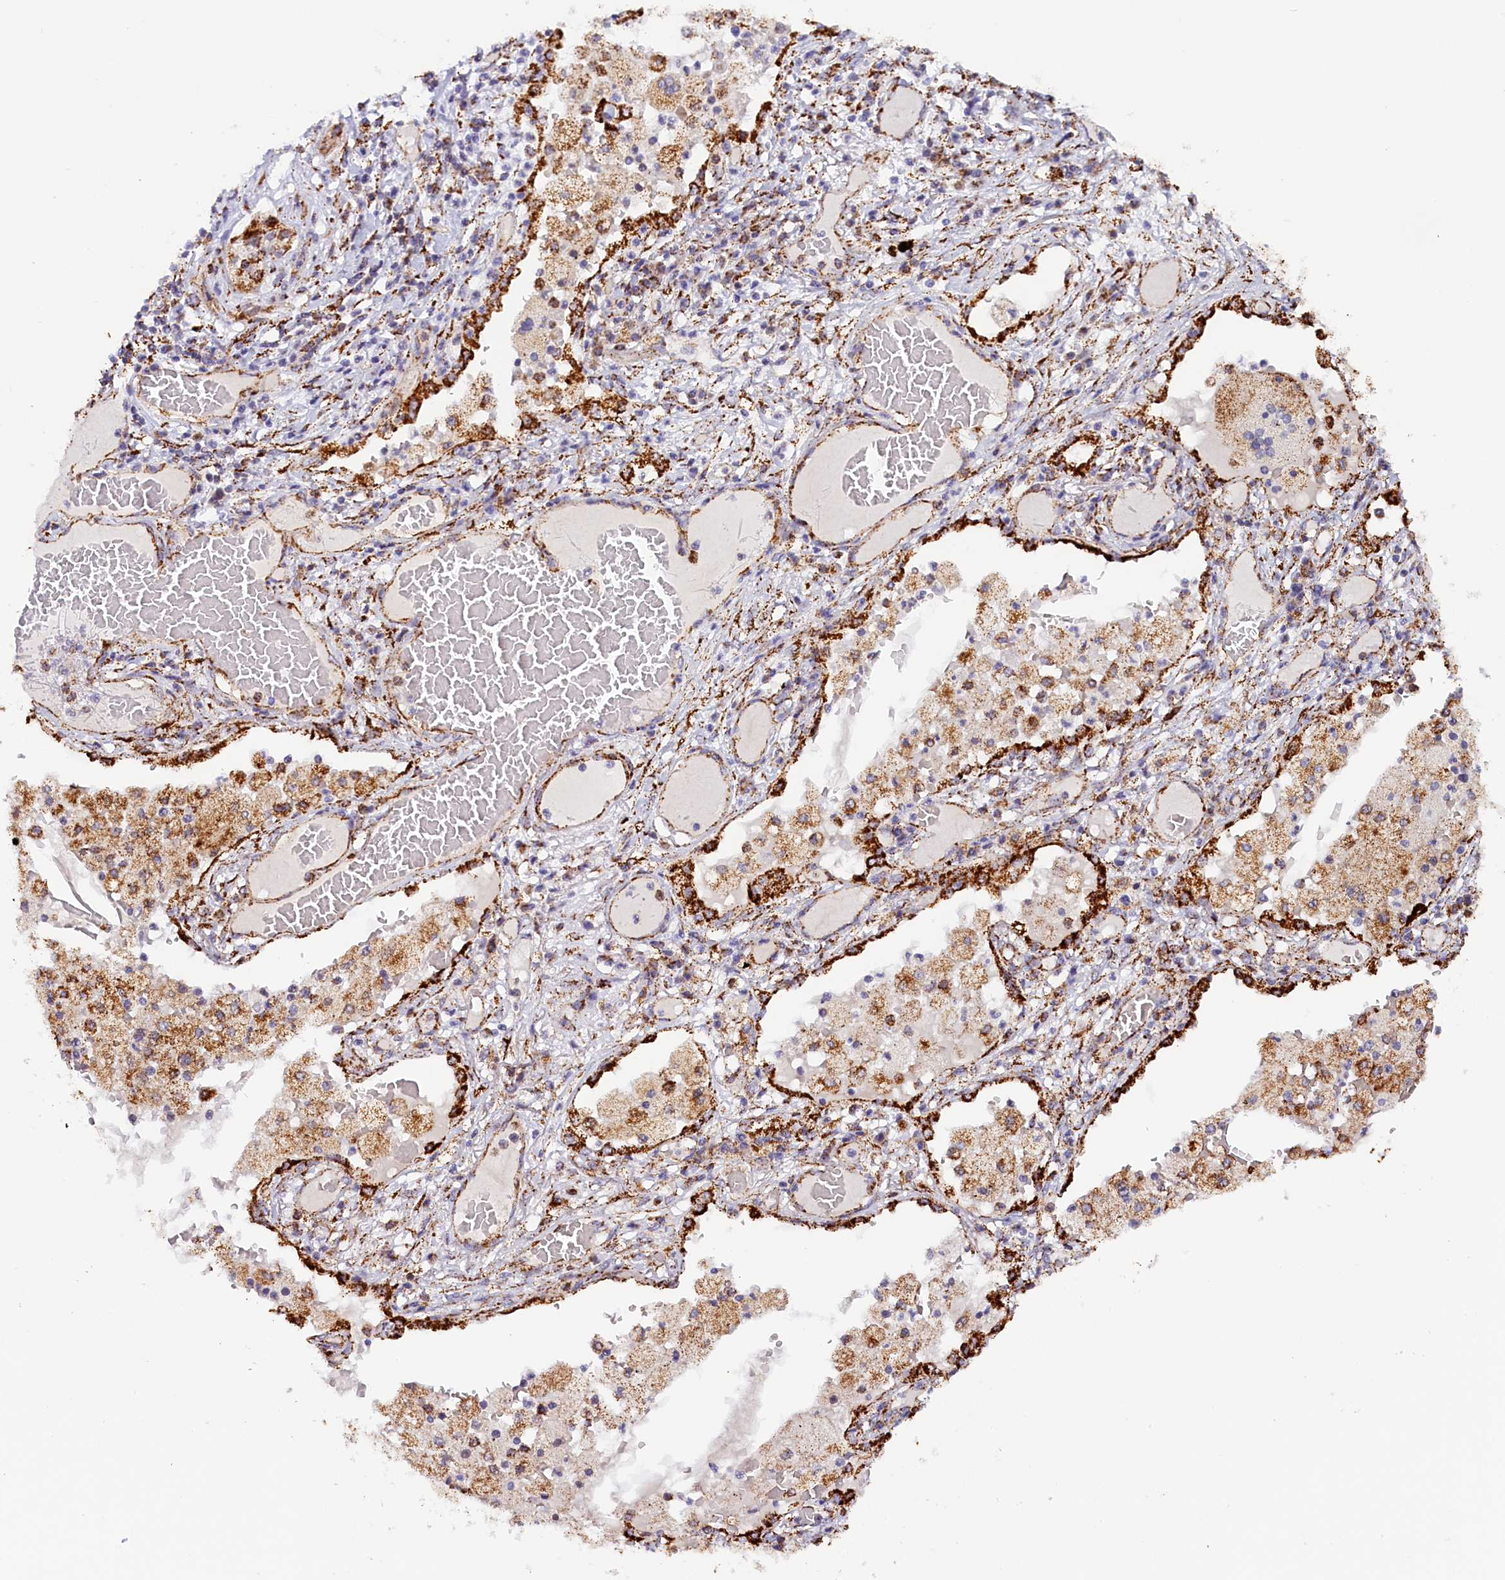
{"staining": {"intensity": "strong", "quantity": ">75%", "location": "cytoplasmic/membranous"}, "tissue": "lung cancer", "cell_type": "Tumor cells", "image_type": "cancer", "snomed": [{"axis": "morphology", "description": "Squamous cell carcinoma, NOS"}, {"axis": "topography", "description": "Lung"}], "caption": "Immunohistochemical staining of squamous cell carcinoma (lung) demonstrates strong cytoplasmic/membranous protein expression in approximately >75% of tumor cells. Ihc stains the protein of interest in brown and the nuclei are stained blue.", "gene": "AKTIP", "patient": {"sex": "male", "age": 71}}